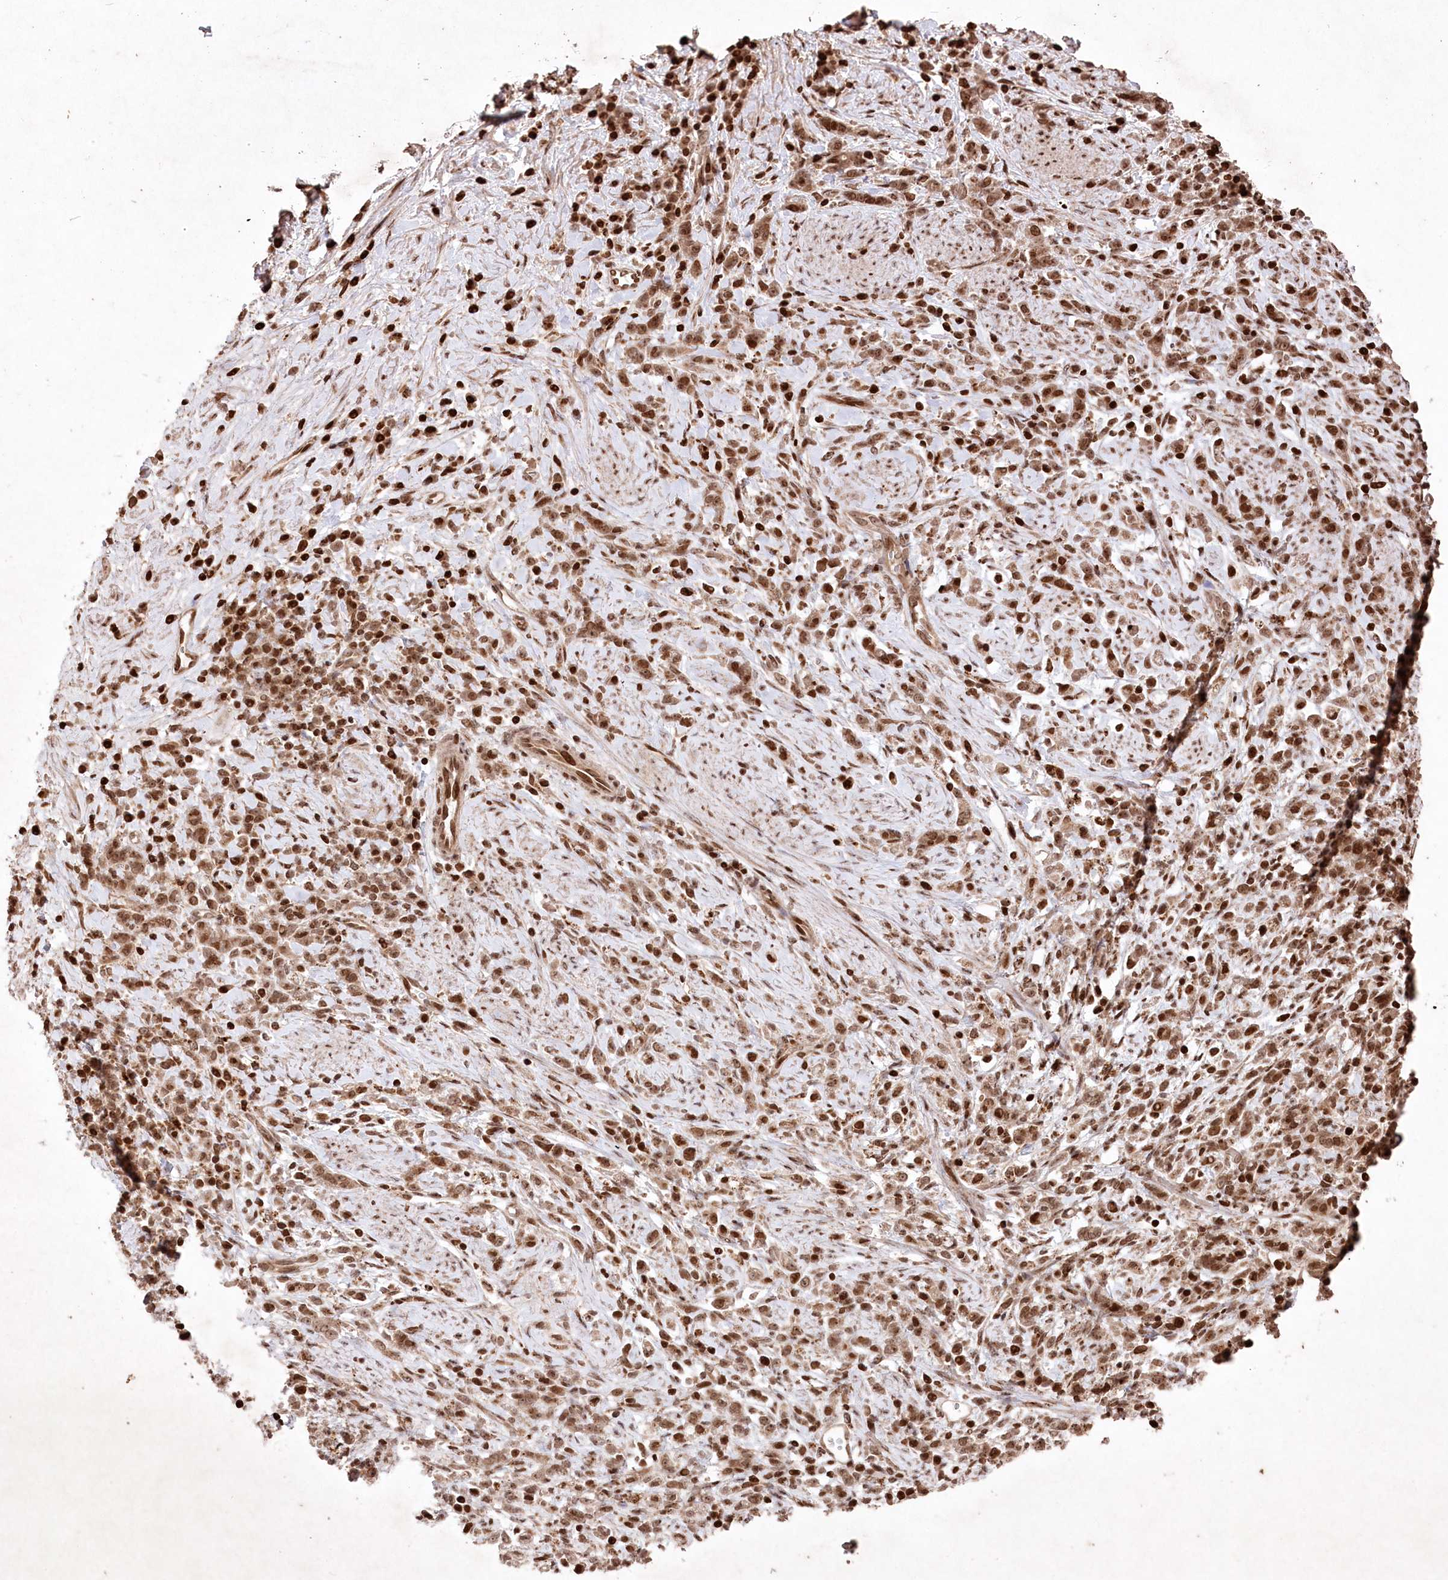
{"staining": {"intensity": "moderate", "quantity": ">75%", "location": "nuclear"}, "tissue": "stomach cancer", "cell_type": "Tumor cells", "image_type": "cancer", "snomed": [{"axis": "morphology", "description": "Adenocarcinoma, NOS"}, {"axis": "topography", "description": "Stomach"}], "caption": "Stomach cancer (adenocarcinoma) stained with a protein marker demonstrates moderate staining in tumor cells.", "gene": "CCSER2", "patient": {"sex": "female", "age": 60}}